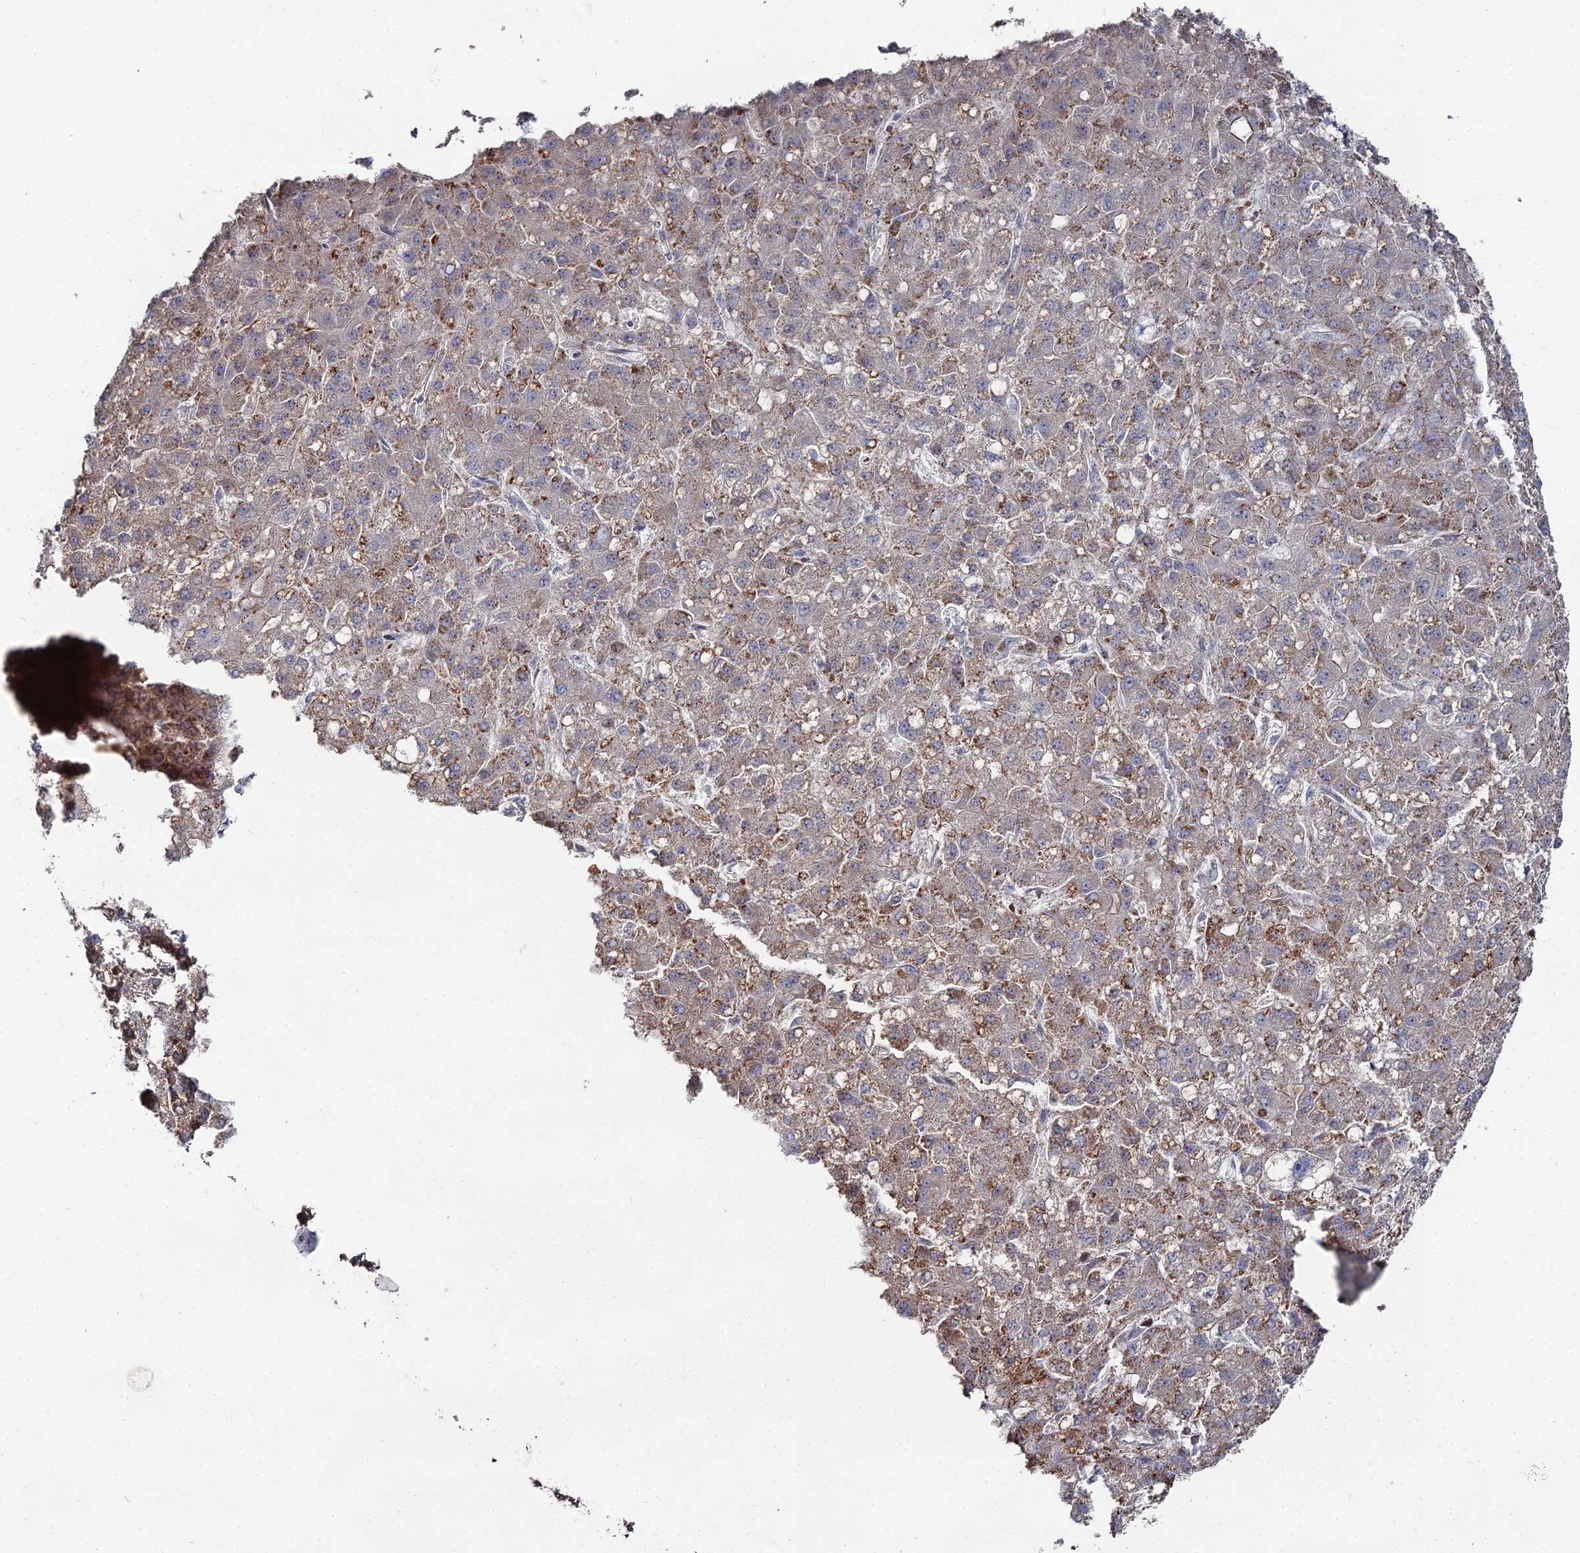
{"staining": {"intensity": "moderate", "quantity": "25%-75%", "location": "cytoplasmic/membranous"}, "tissue": "liver cancer", "cell_type": "Tumor cells", "image_type": "cancer", "snomed": [{"axis": "morphology", "description": "Carcinoma, Hepatocellular, NOS"}, {"axis": "topography", "description": "Liver"}], "caption": "A histopathology image of human liver cancer stained for a protein demonstrates moderate cytoplasmic/membranous brown staining in tumor cells.", "gene": "SGMS1", "patient": {"sex": "male", "age": 67}}